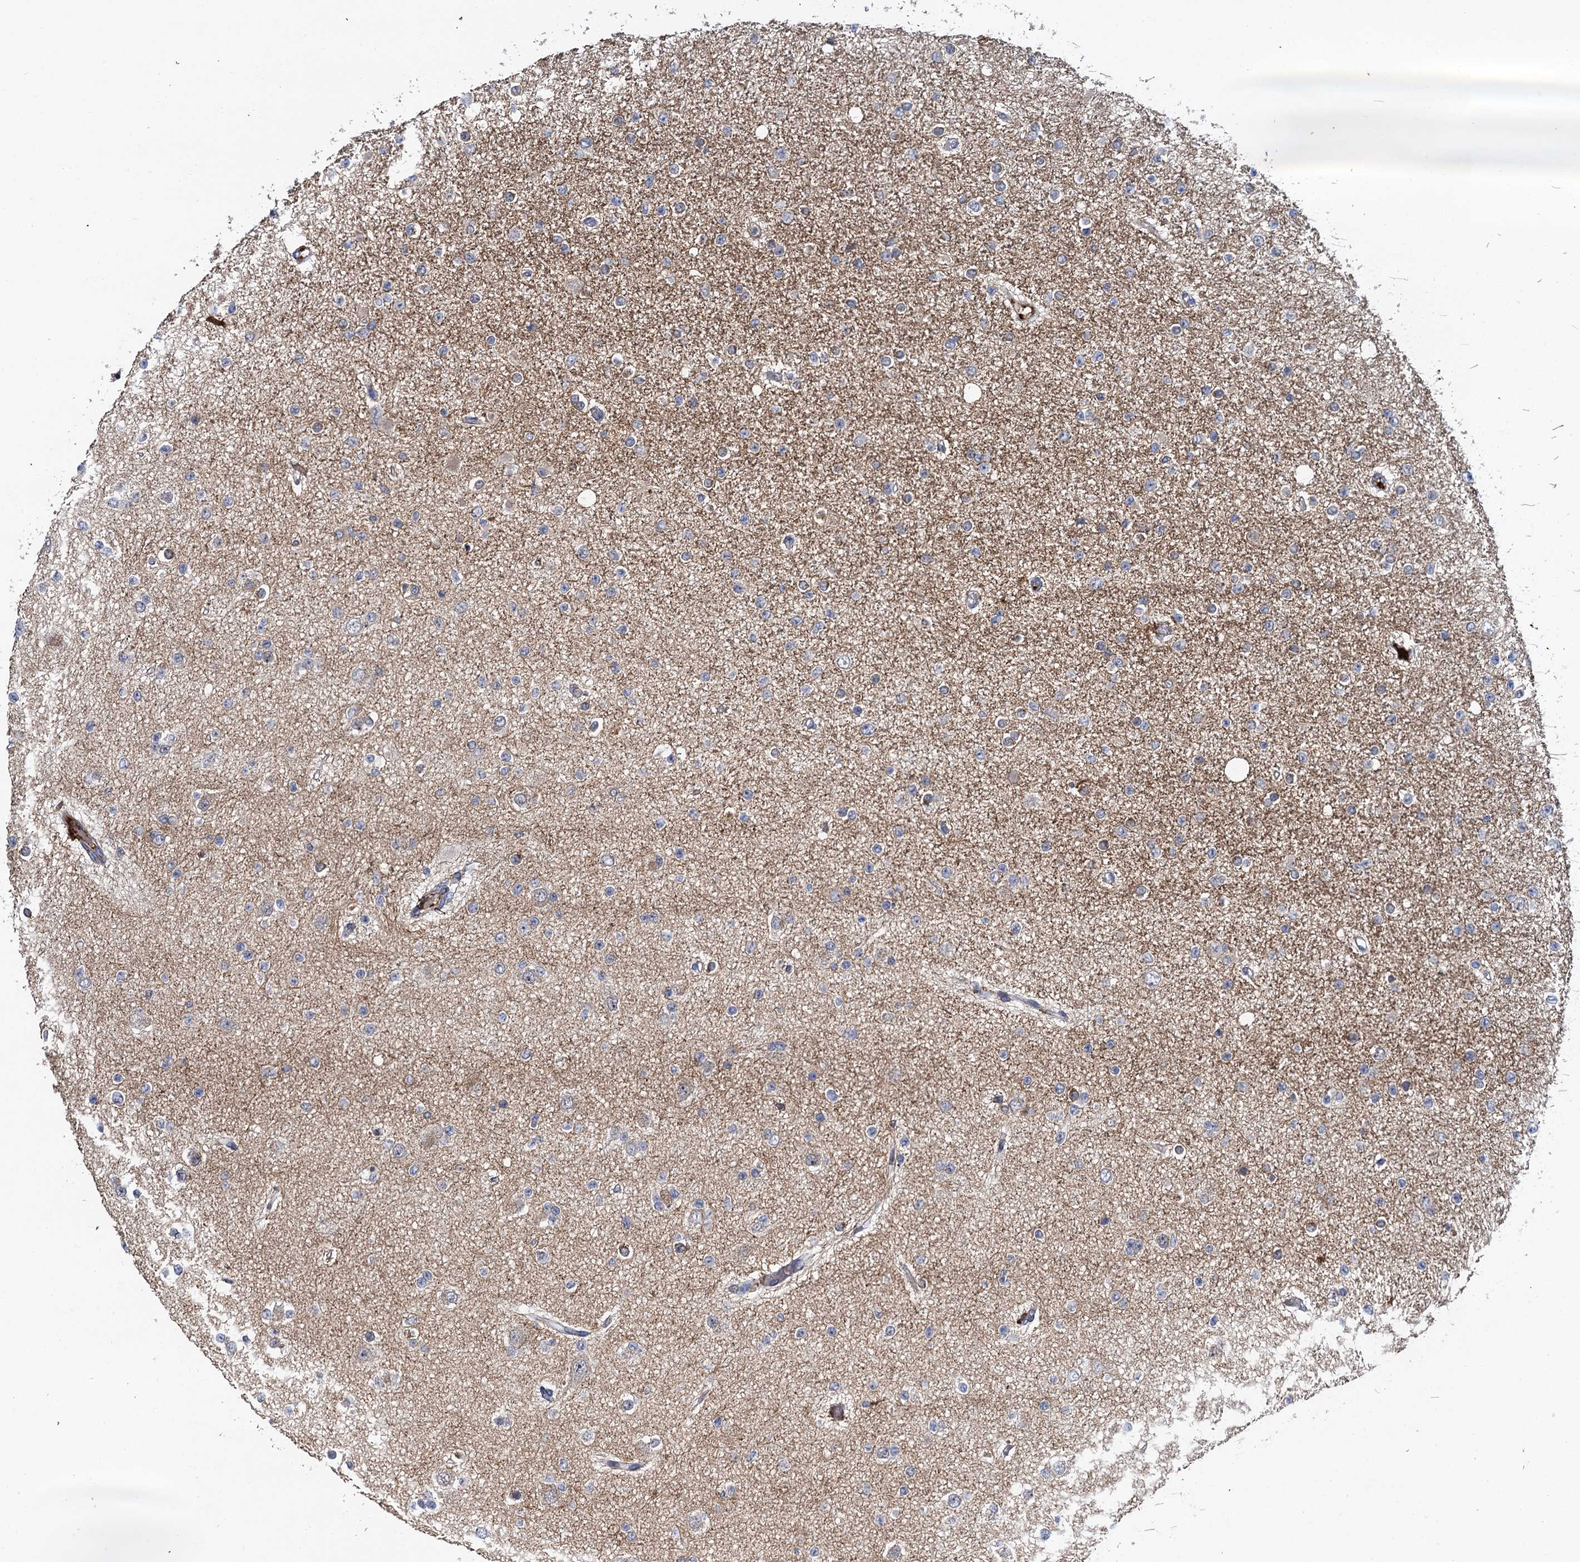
{"staining": {"intensity": "negative", "quantity": "none", "location": "none"}, "tissue": "glioma", "cell_type": "Tumor cells", "image_type": "cancer", "snomed": [{"axis": "morphology", "description": "Glioma, malignant, Low grade"}, {"axis": "topography", "description": "Brain"}], "caption": "High power microscopy photomicrograph of an IHC histopathology image of glioma, revealing no significant positivity in tumor cells. The staining is performed using DAB brown chromogen with nuclei counter-stained in using hematoxylin.", "gene": "MDM1", "patient": {"sex": "female", "age": 22}}